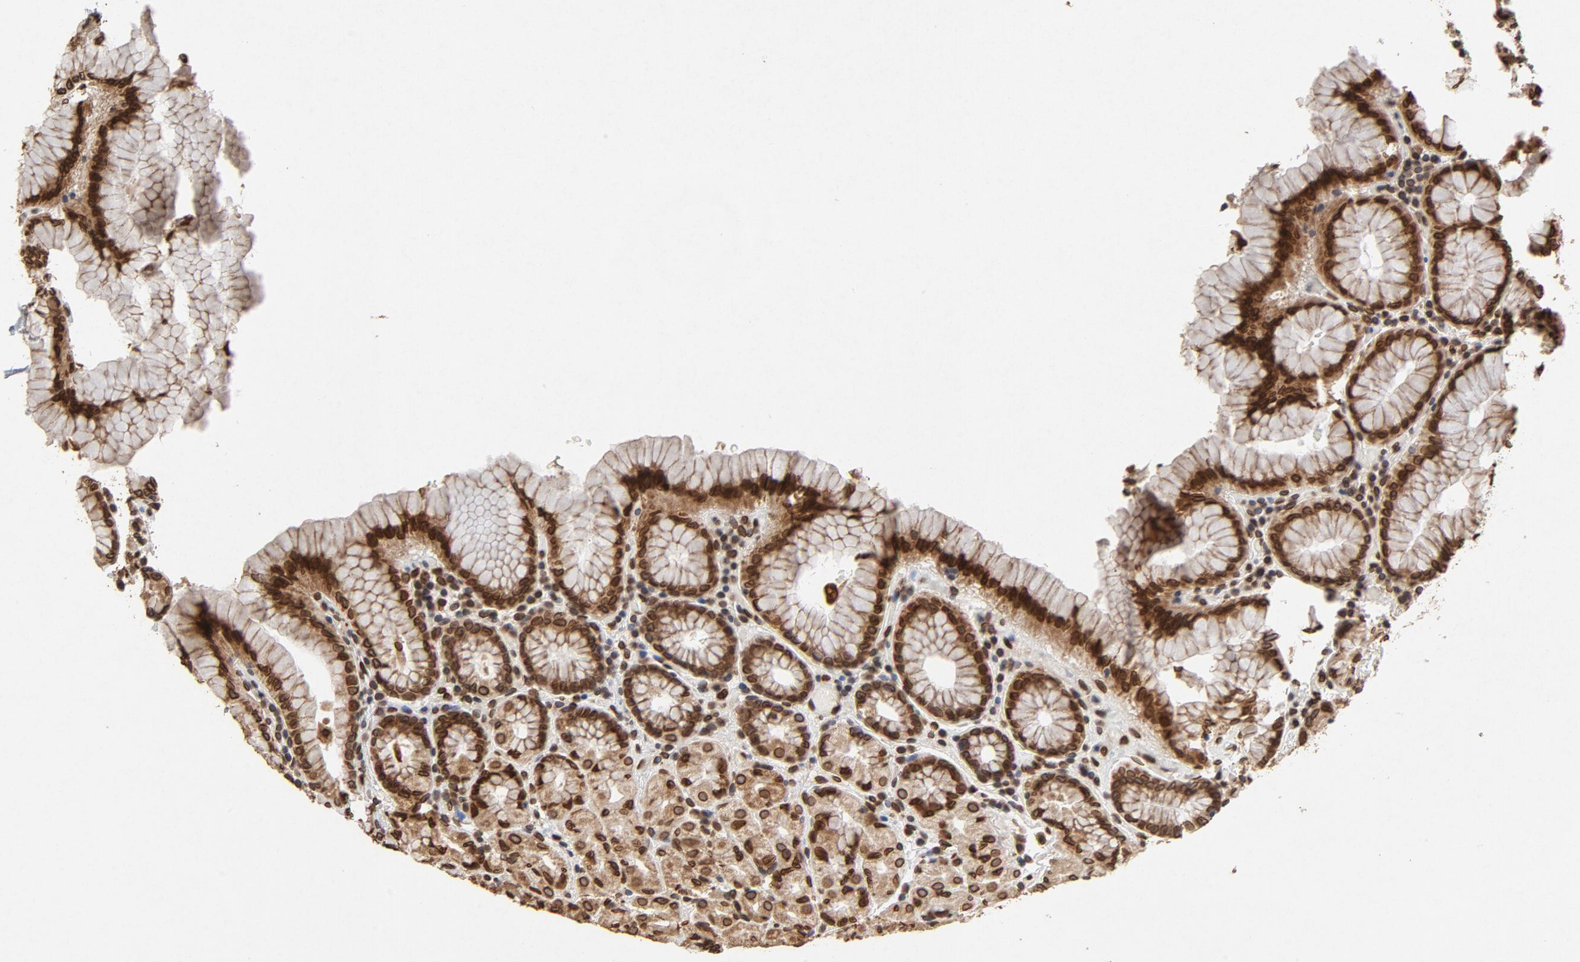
{"staining": {"intensity": "strong", "quantity": ">75%", "location": "cytoplasmic/membranous,nuclear"}, "tissue": "stomach", "cell_type": "Glandular cells", "image_type": "normal", "snomed": [{"axis": "morphology", "description": "Normal tissue, NOS"}, {"axis": "topography", "description": "Stomach, lower"}], "caption": "Human stomach stained with a brown dye demonstrates strong cytoplasmic/membranous,nuclear positive positivity in approximately >75% of glandular cells.", "gene": "LMNA", "patient": {"sex": "male", "age": 56}}